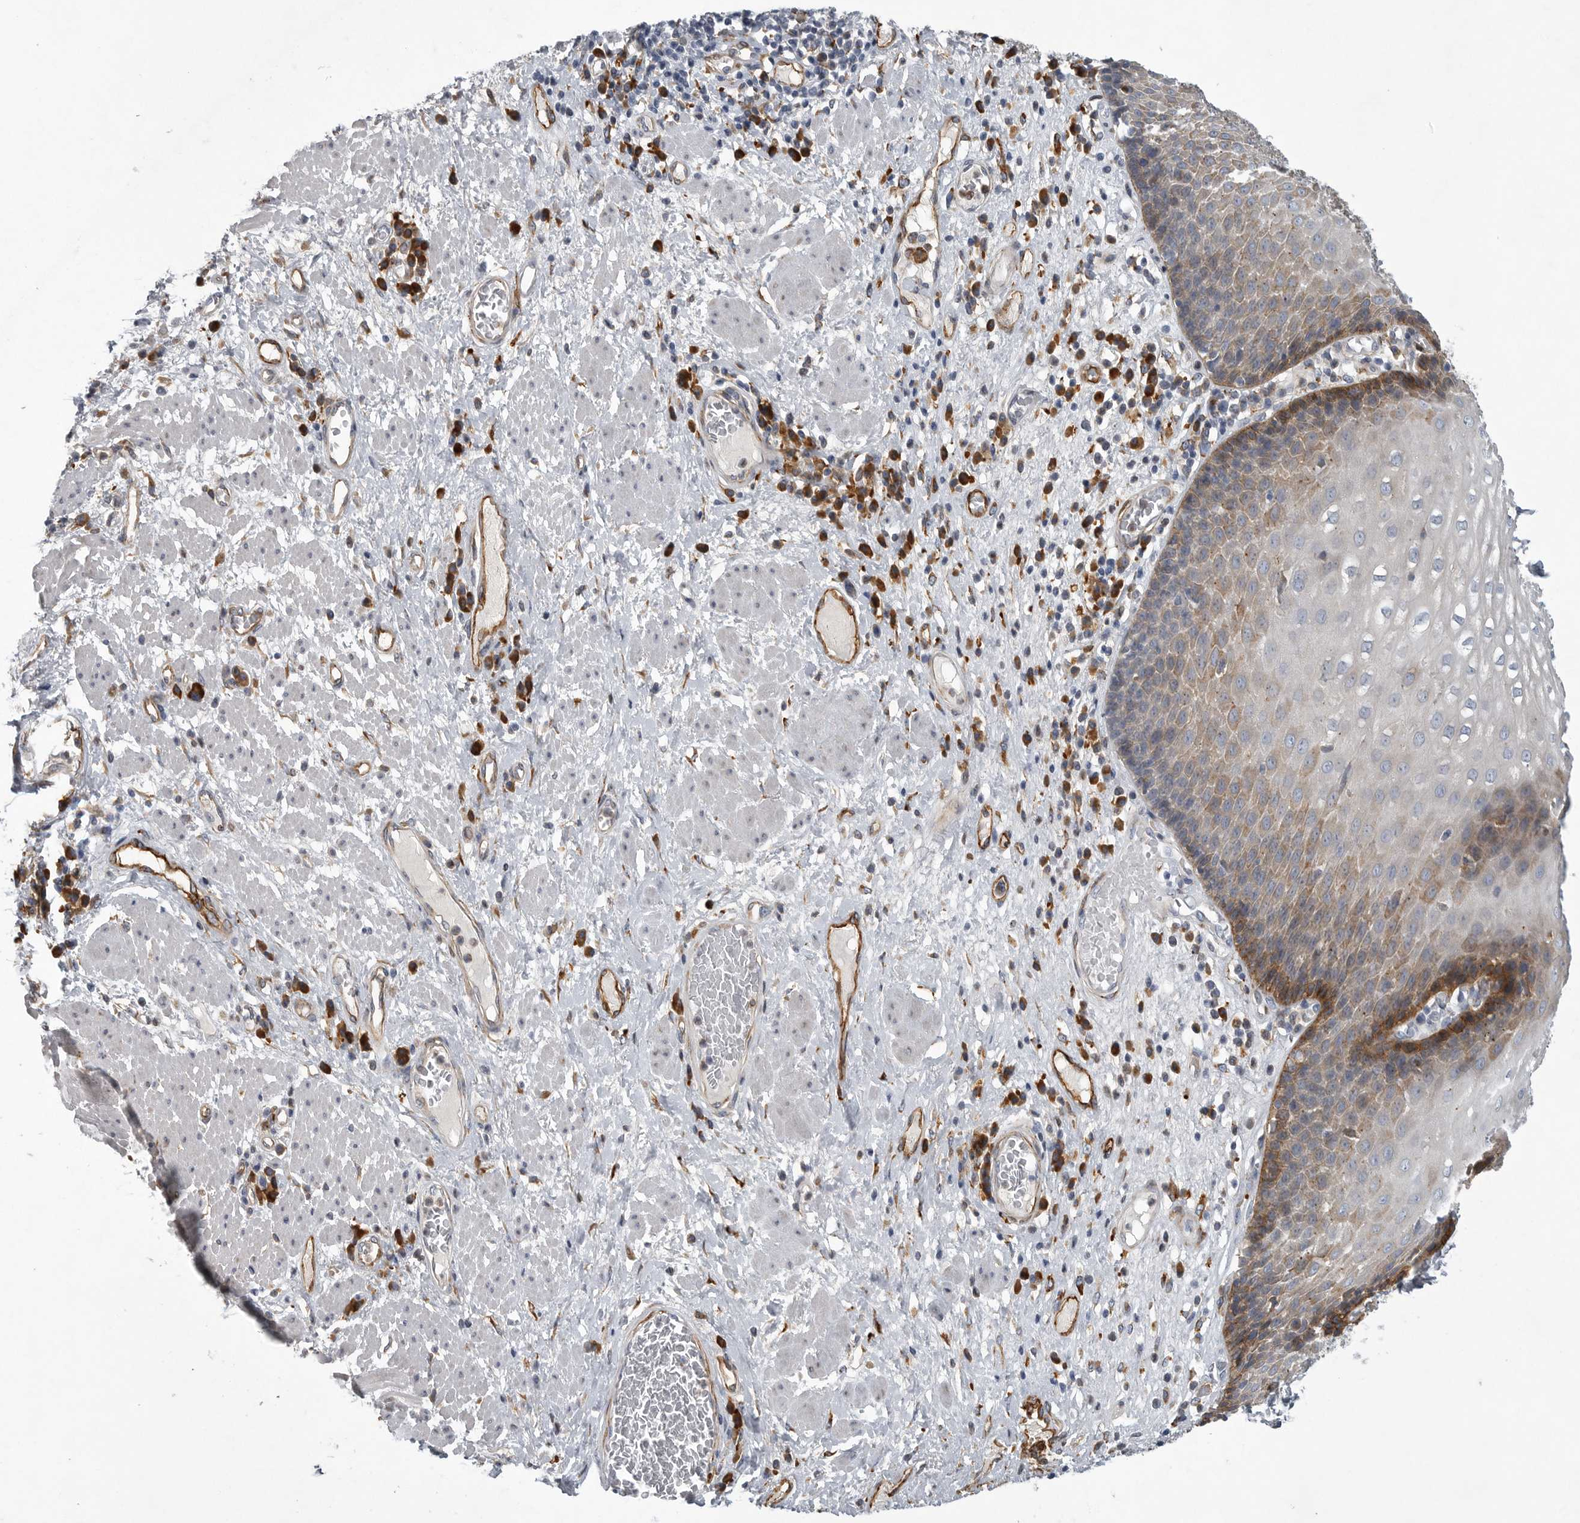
{"staining": {"intensity": "moderate", "quantity": "<25%", "location": "cytoplasmic/membranous"}, "tissue": "esophagus", "cell_type": "Squamous epithelial cells", "image_type": "normal", "snomed": [{"axis": "morphology", "description": "Normal tissue, NOS"}, {"axis": "morphology", "description": "Adenocarcinoma, NOS"}, {"axis": "topography", "description": "Esophagus"}], "caption": "About <25% of squamous epithelial cells in normal human esophagus demonstrate moderate cytoplasmic/membranous protein staining as visualized by brown immunohistochemical staining.", "gene": "MINPP1", "patient": {"sex": "male", "age": 62}}